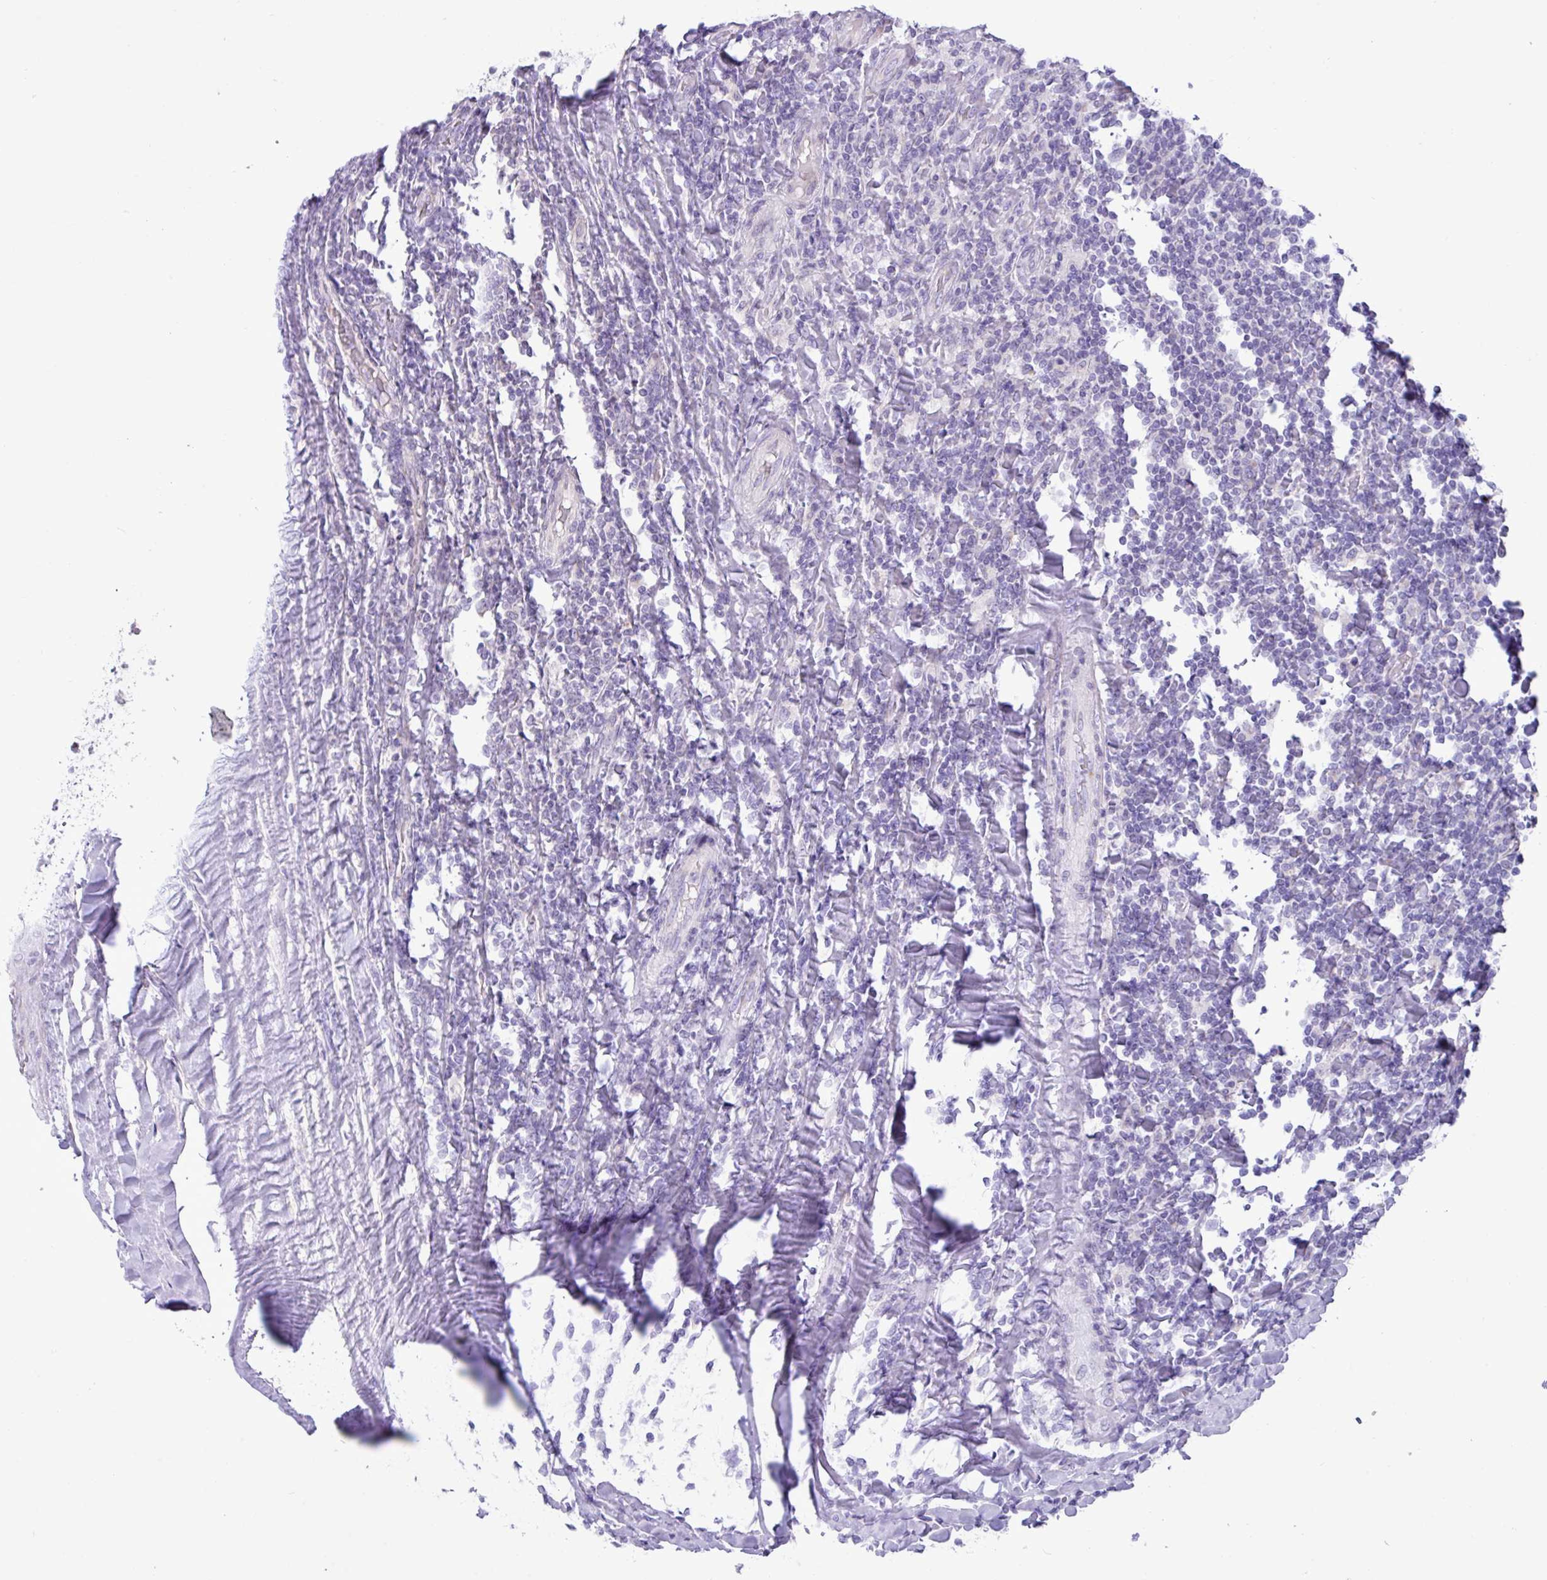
{"staining": {"intensity": "negative", "quantity": "none", "location": "none"}, "tissue": "lymphoma", "cell_type": "Tumor cells", "image_type": "cancer", "snomed": [{"axis": "morphology", "description": "Malignant lymphoma, non-Hodgkin's type, Low grade"}, {"axis": "topography", "description": "Lymph node"}], "caption": "An image of low-grade malignant lymphoma, non-Hodgkin's type stained for a protein reveals no brown staining in tumor cells. (Brightfield microscopy of DAB (3,3'-diaminobenzidine) immunohistochemistry at high magnification).", "gene": "STIMATE", "patient": {"sex": "male", "age": 52}}